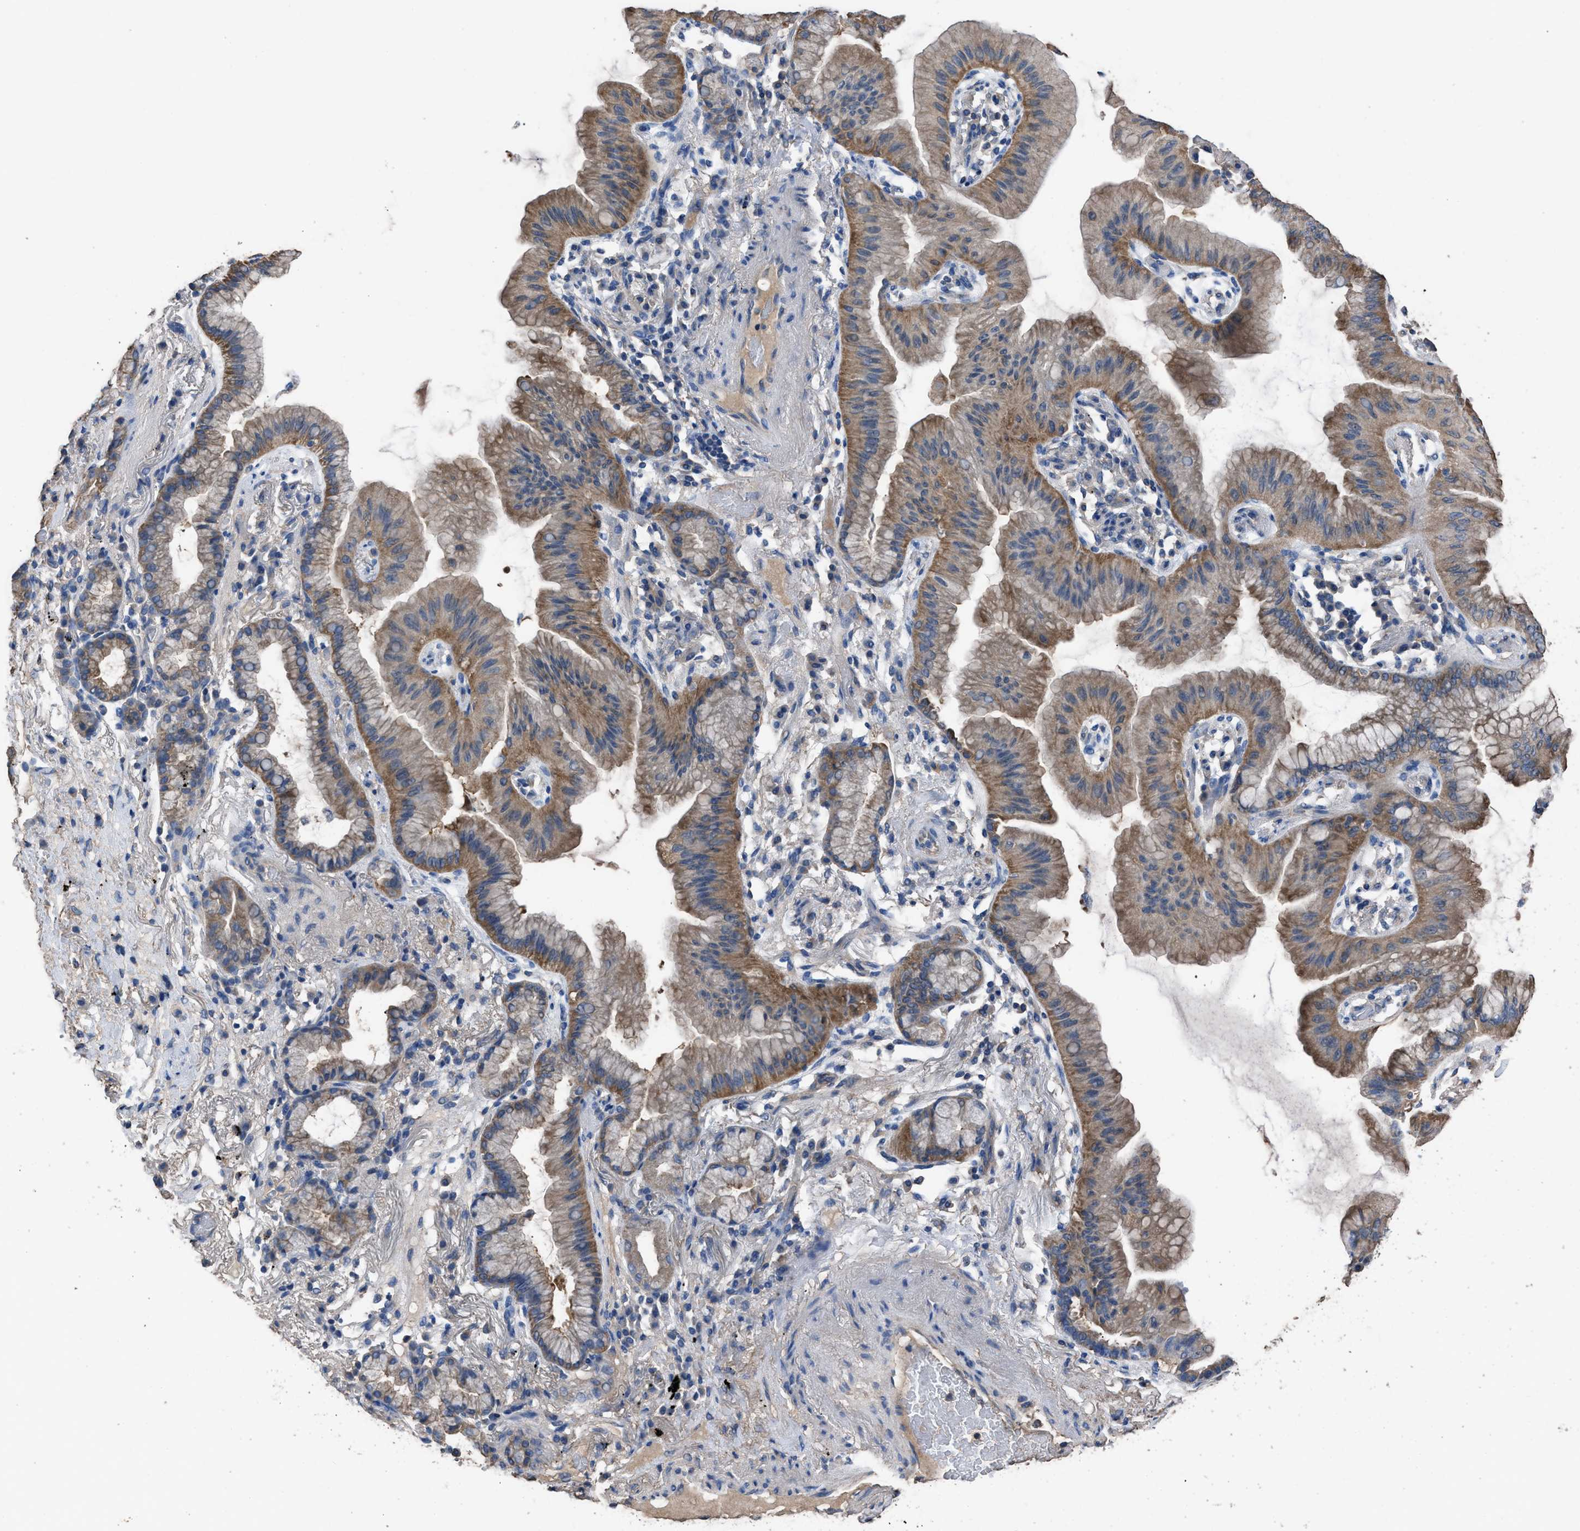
{"staining": {"intensity": "weak", "quantity": "25%-75%", "location": "cytoplasmic/membranous"}, "tissue": "lung cancer", "cell_type": "Tumor cells", "image_type": "cancer", "snomed": [{"axis": "morphology", "description": "Normal tissue, NOS"}, {"axis": "morphology", "description": "Adenocarcinoma, NOS"}, {"axis": "topography", "description": "Bronchus"}, {"axis": "topography", "description": "Lung"}], "caption": "Immunohistochemistry micrograph of lung cancer (adenocarcinoma) stained for a protein (brown), which reveals low levels of weak cytoplasmic/membranous positivity in approximately 25%-75% of tumor cells.", "gene": "ITSN1", "patient": {"sex": "female", "age": 70}}